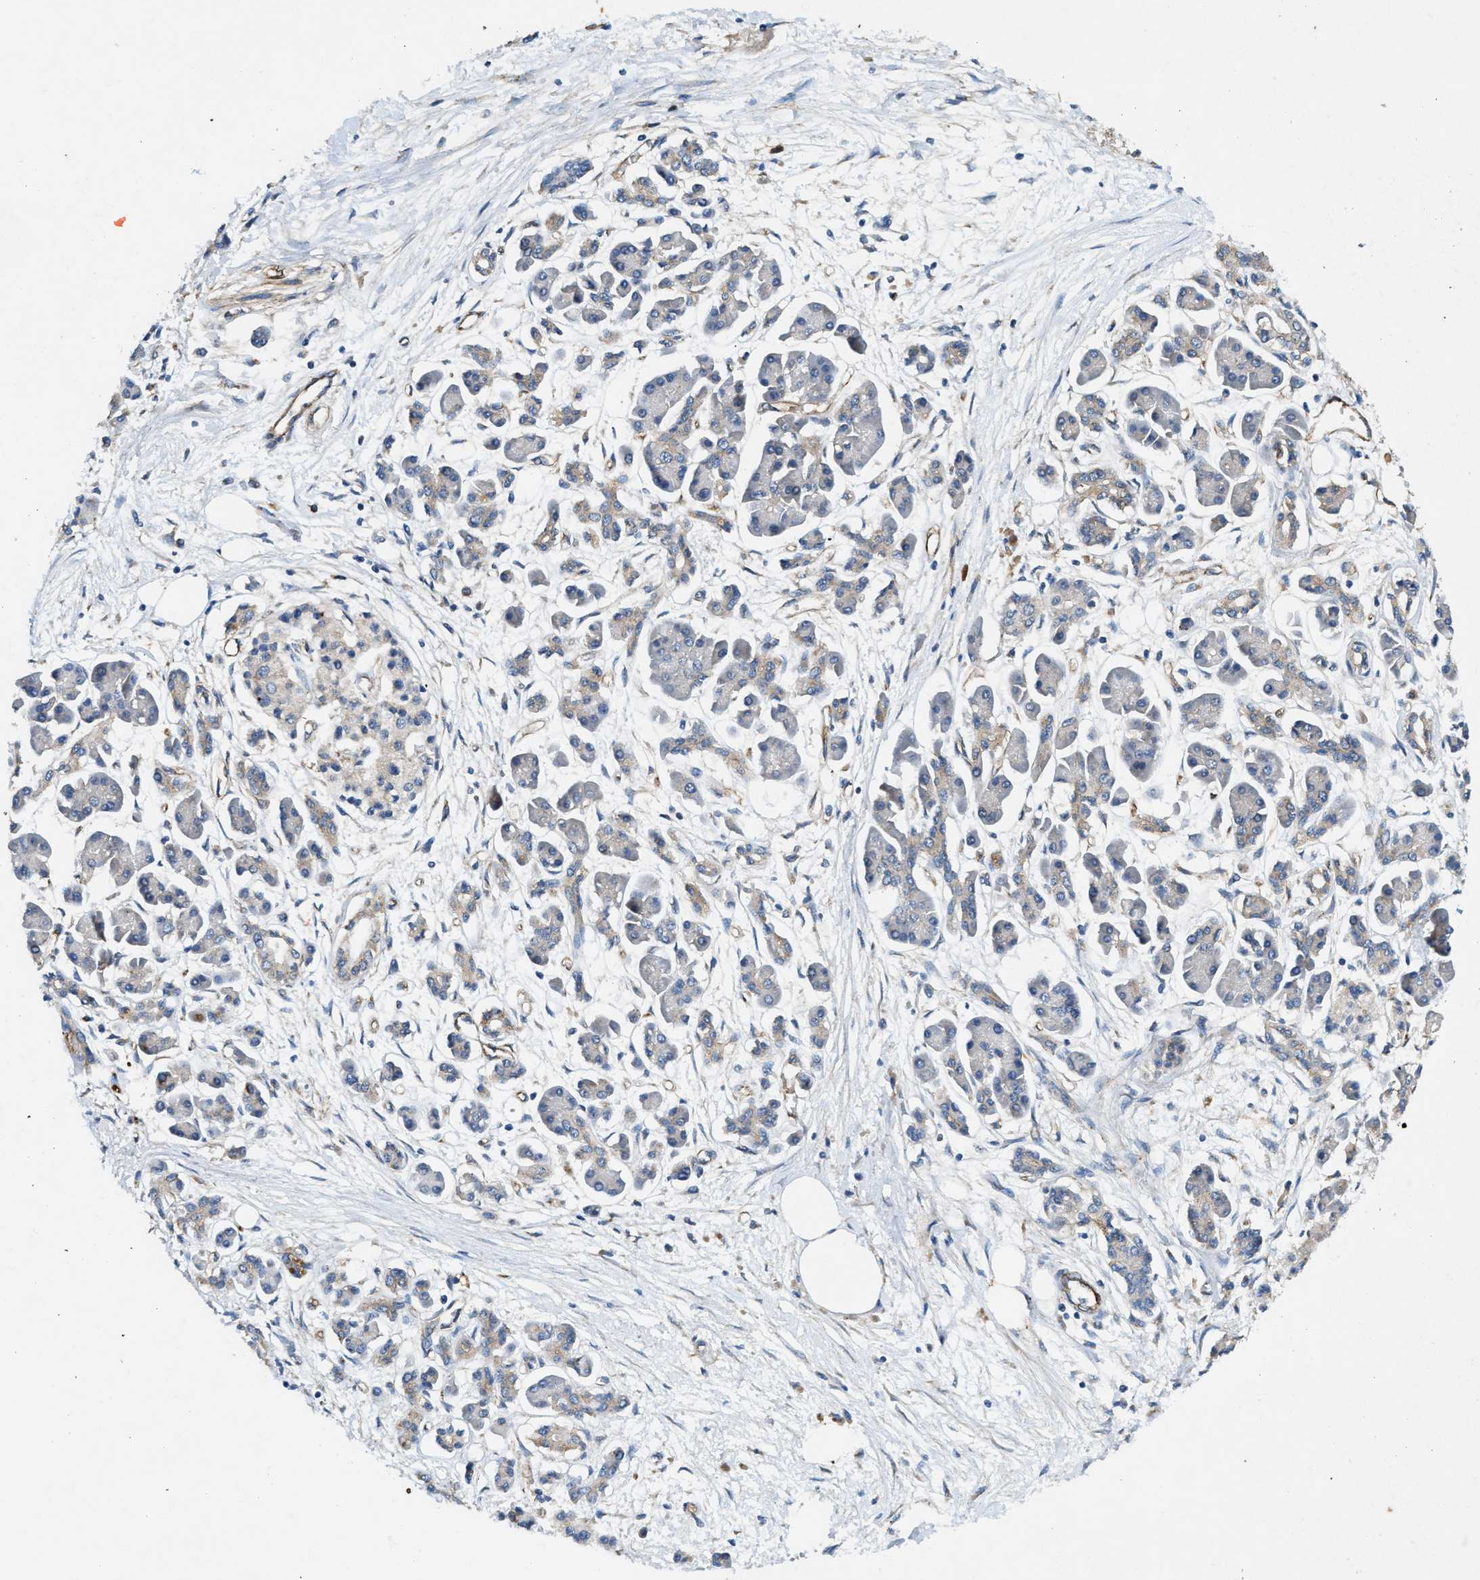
{"staining": {"intensity": "negative", "quantity": "none", "location": "none"}, "tissue": "pancreatic cancer", "cell_type": "Tumor cells", "image_type": "cancer", "snomed": [{"axis": "morphology", "description": "Adenocarcinoma, NOS"}, {"axis": "topography", "description": "Pancreas"}], "caption": "This is an IHC micrograph of human pancreatic cancer (adenocarcinoma). There is no staining in tumor cells.", "gene": "CDK15", "patient": {"sex": "female", "age": 77}}